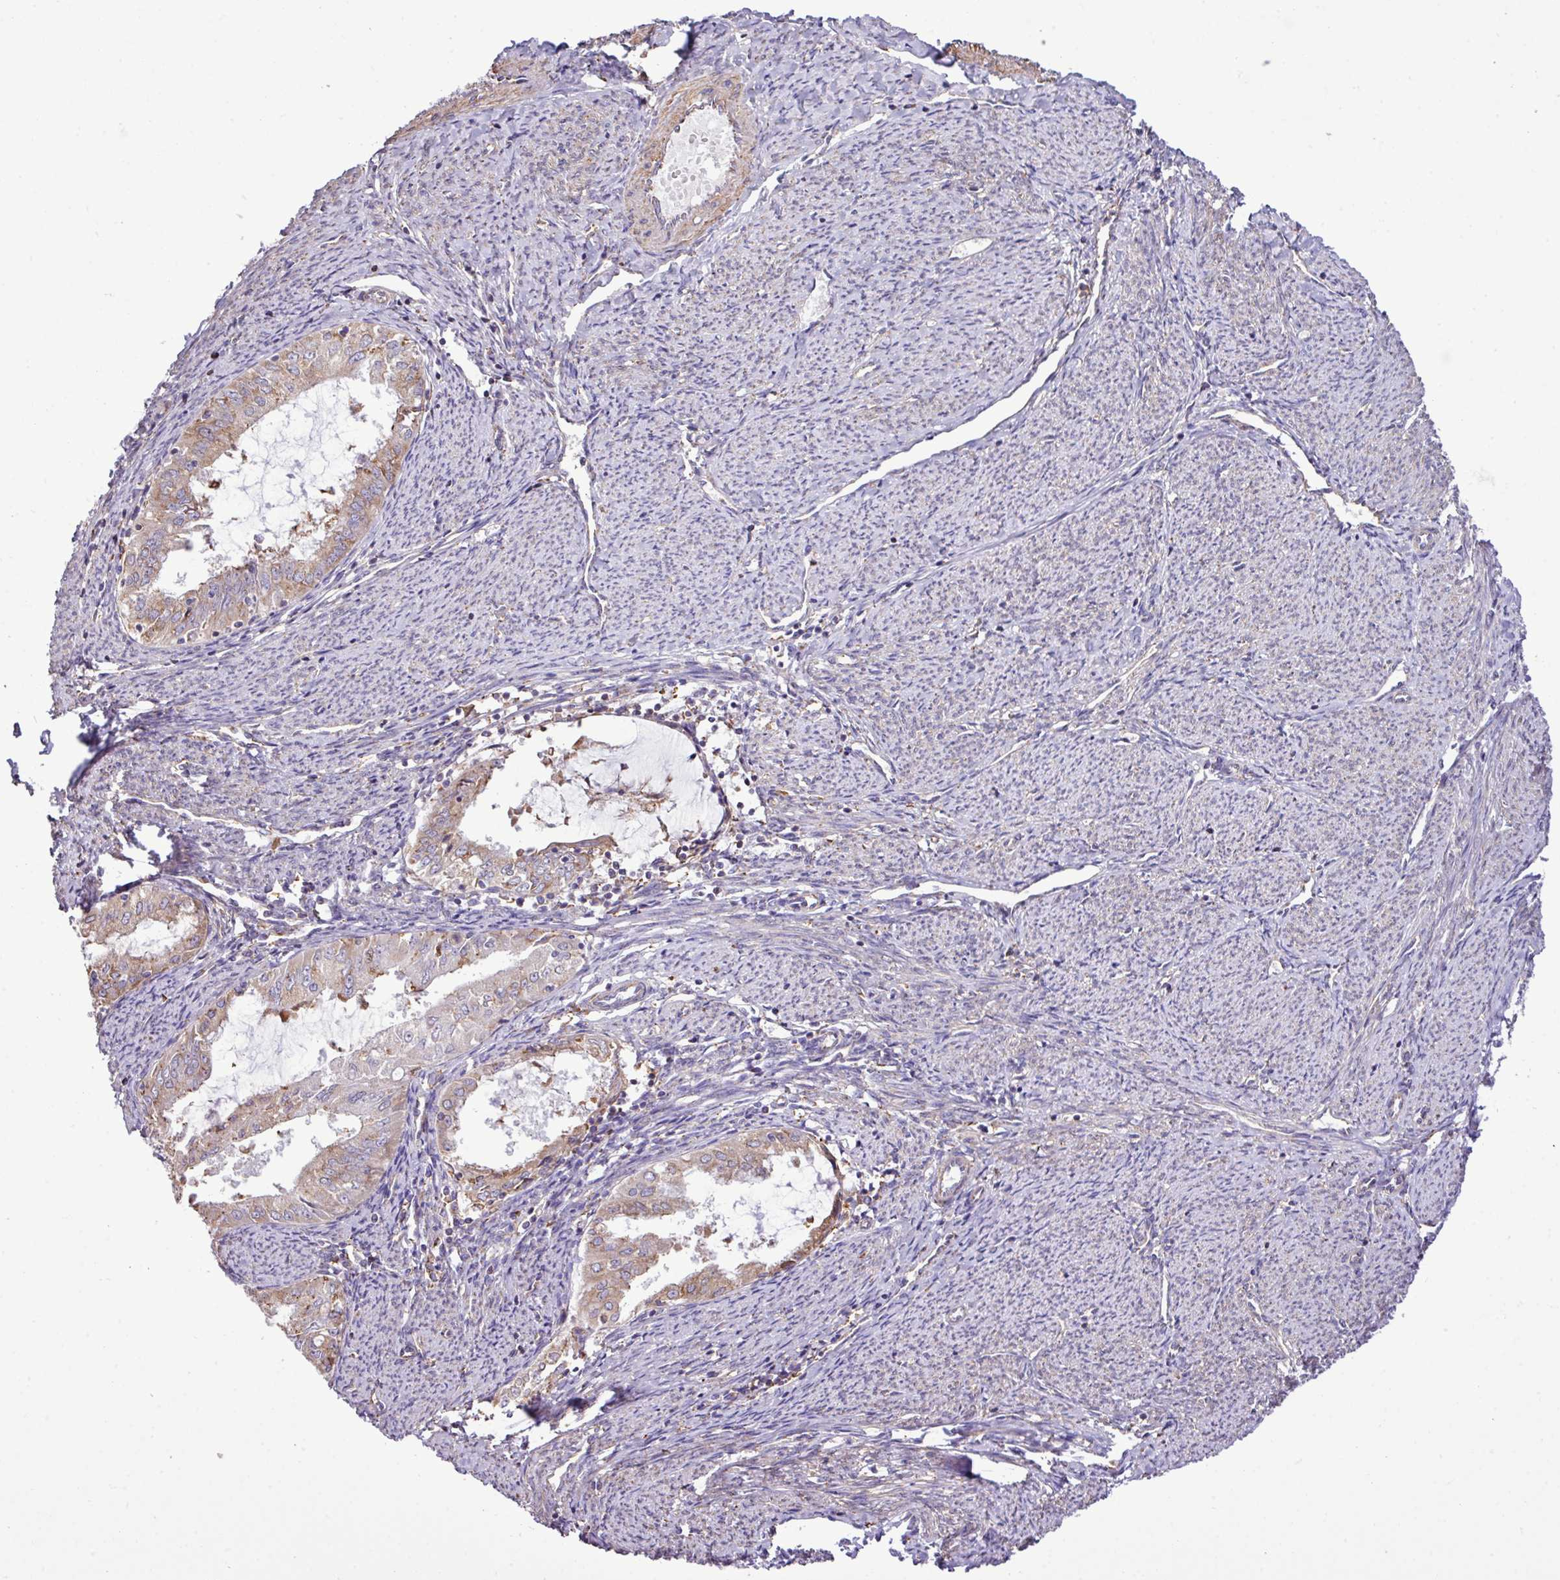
{"staining": {"intensity": "weak", "quantity": "25%-75%", "location": "cytoplasmic/membranous"}, "tissue": "endometrial cancer", "cell_type": "Tumor cells", "image_type": "cancer", "snomed": [{"axis": "morphology", "description": "Adenocarcinoma, NOS"}, {"axis": "topography", "description": "Endometrium"}], "caption": "Immunohistochemical staining of endometrial cancer shows low levels of weak cytoplasmic/membranous protein staining in about 25%-75% of tumor cells.", "gene": "ZSCAN5A", "patient": {"sex": "female", "age": 70}}